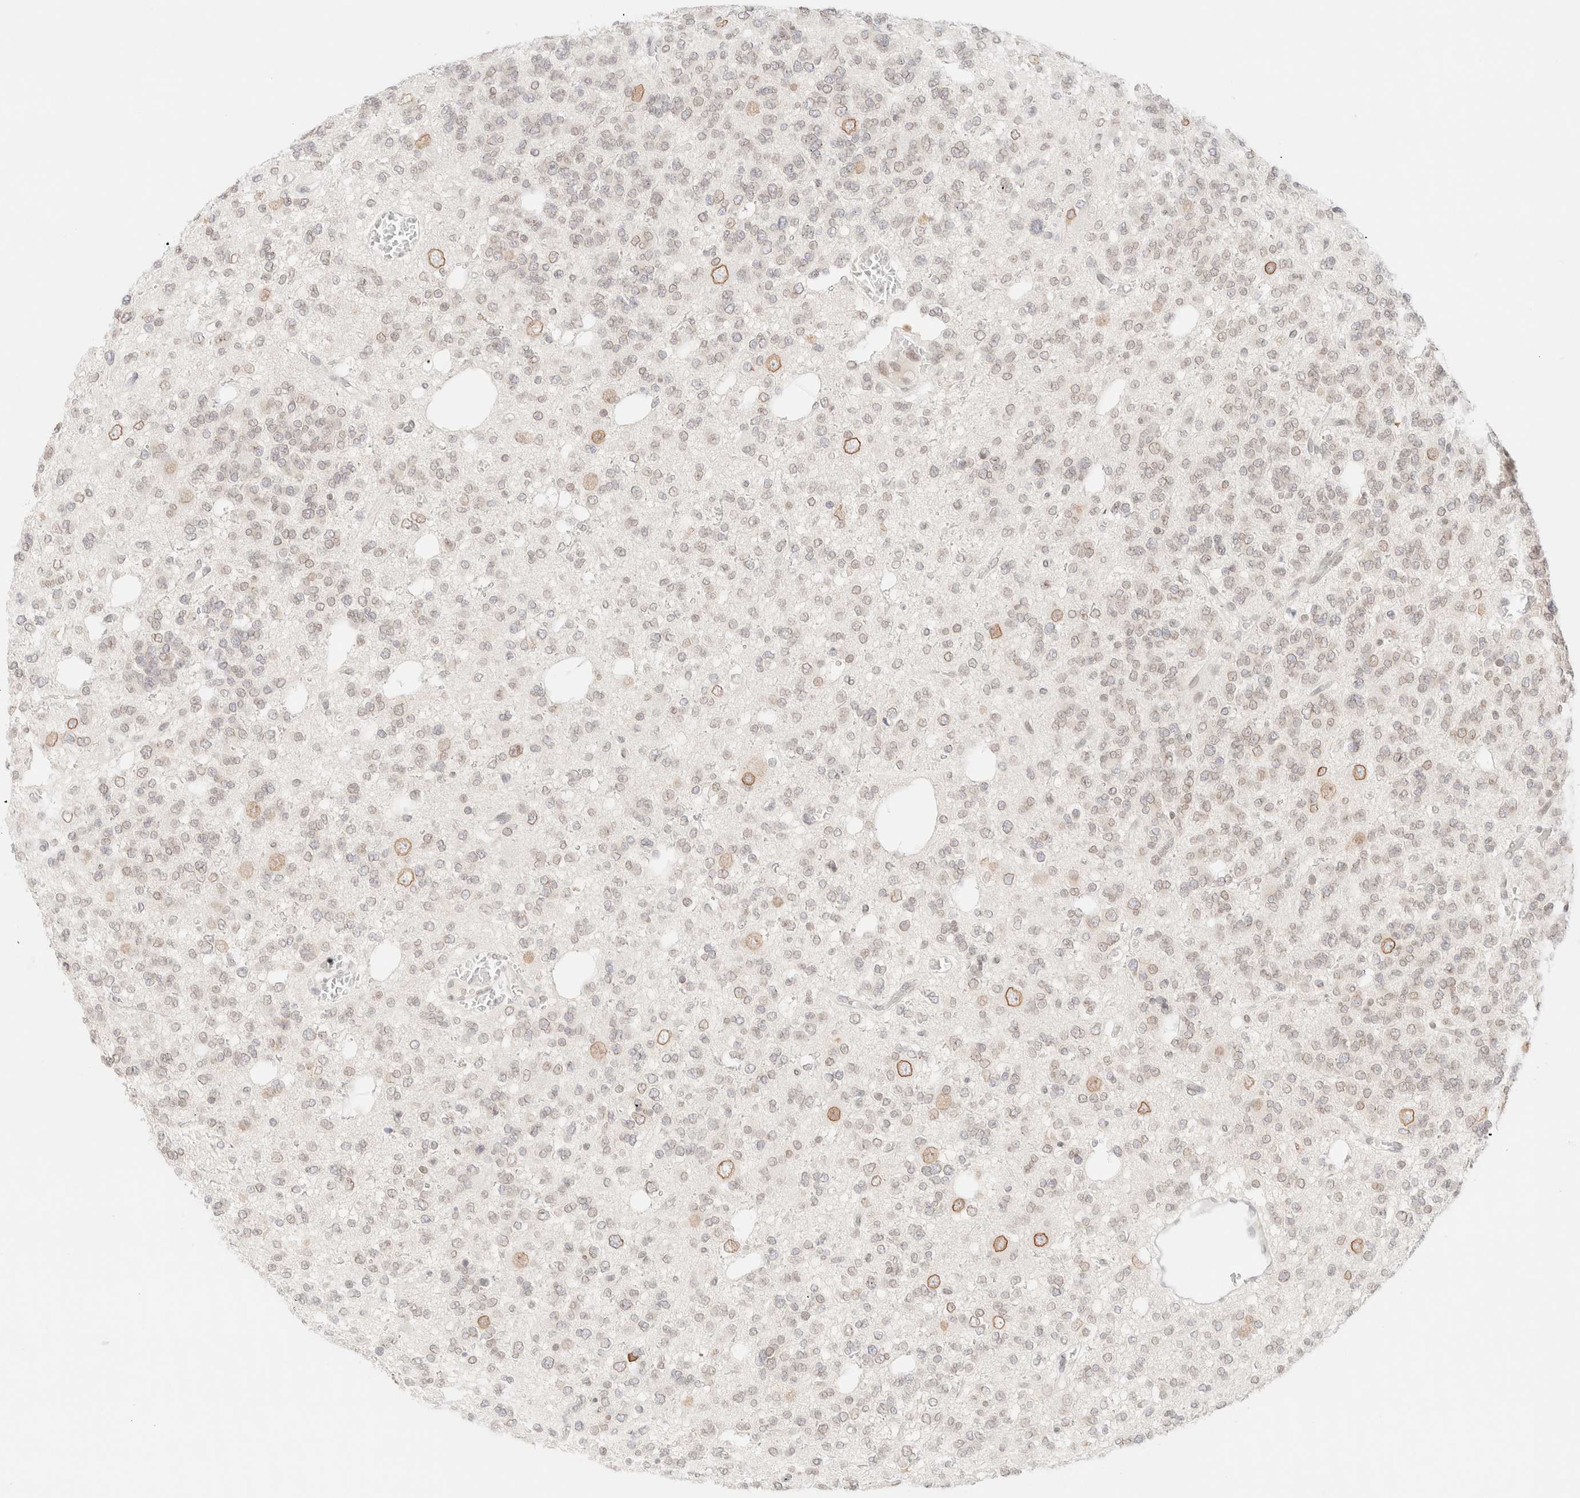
{"staining": {"intensity": "moderate", "quantity": "<25%", "location": "cytoplasmic/membranous,nuclear"}, "tissue": "glioma", "cell_type": "Tumor cells", "image_type": "cancer", "snomed": [{"axis": "morphology", "description": "Glioma, malignant, Low grade"}, {"axis": "topography", "description": "Brain"}], "caption": "A photomicrograph showing moderate cytoplasmic/membranous and nuclear expression in about <25% of tumor cells in malignant glioma (low-grade), as visualized by brown immunohistochemical staining.", "gene": "ZNF770", "patient": {"sex": "male", "age": 38}}